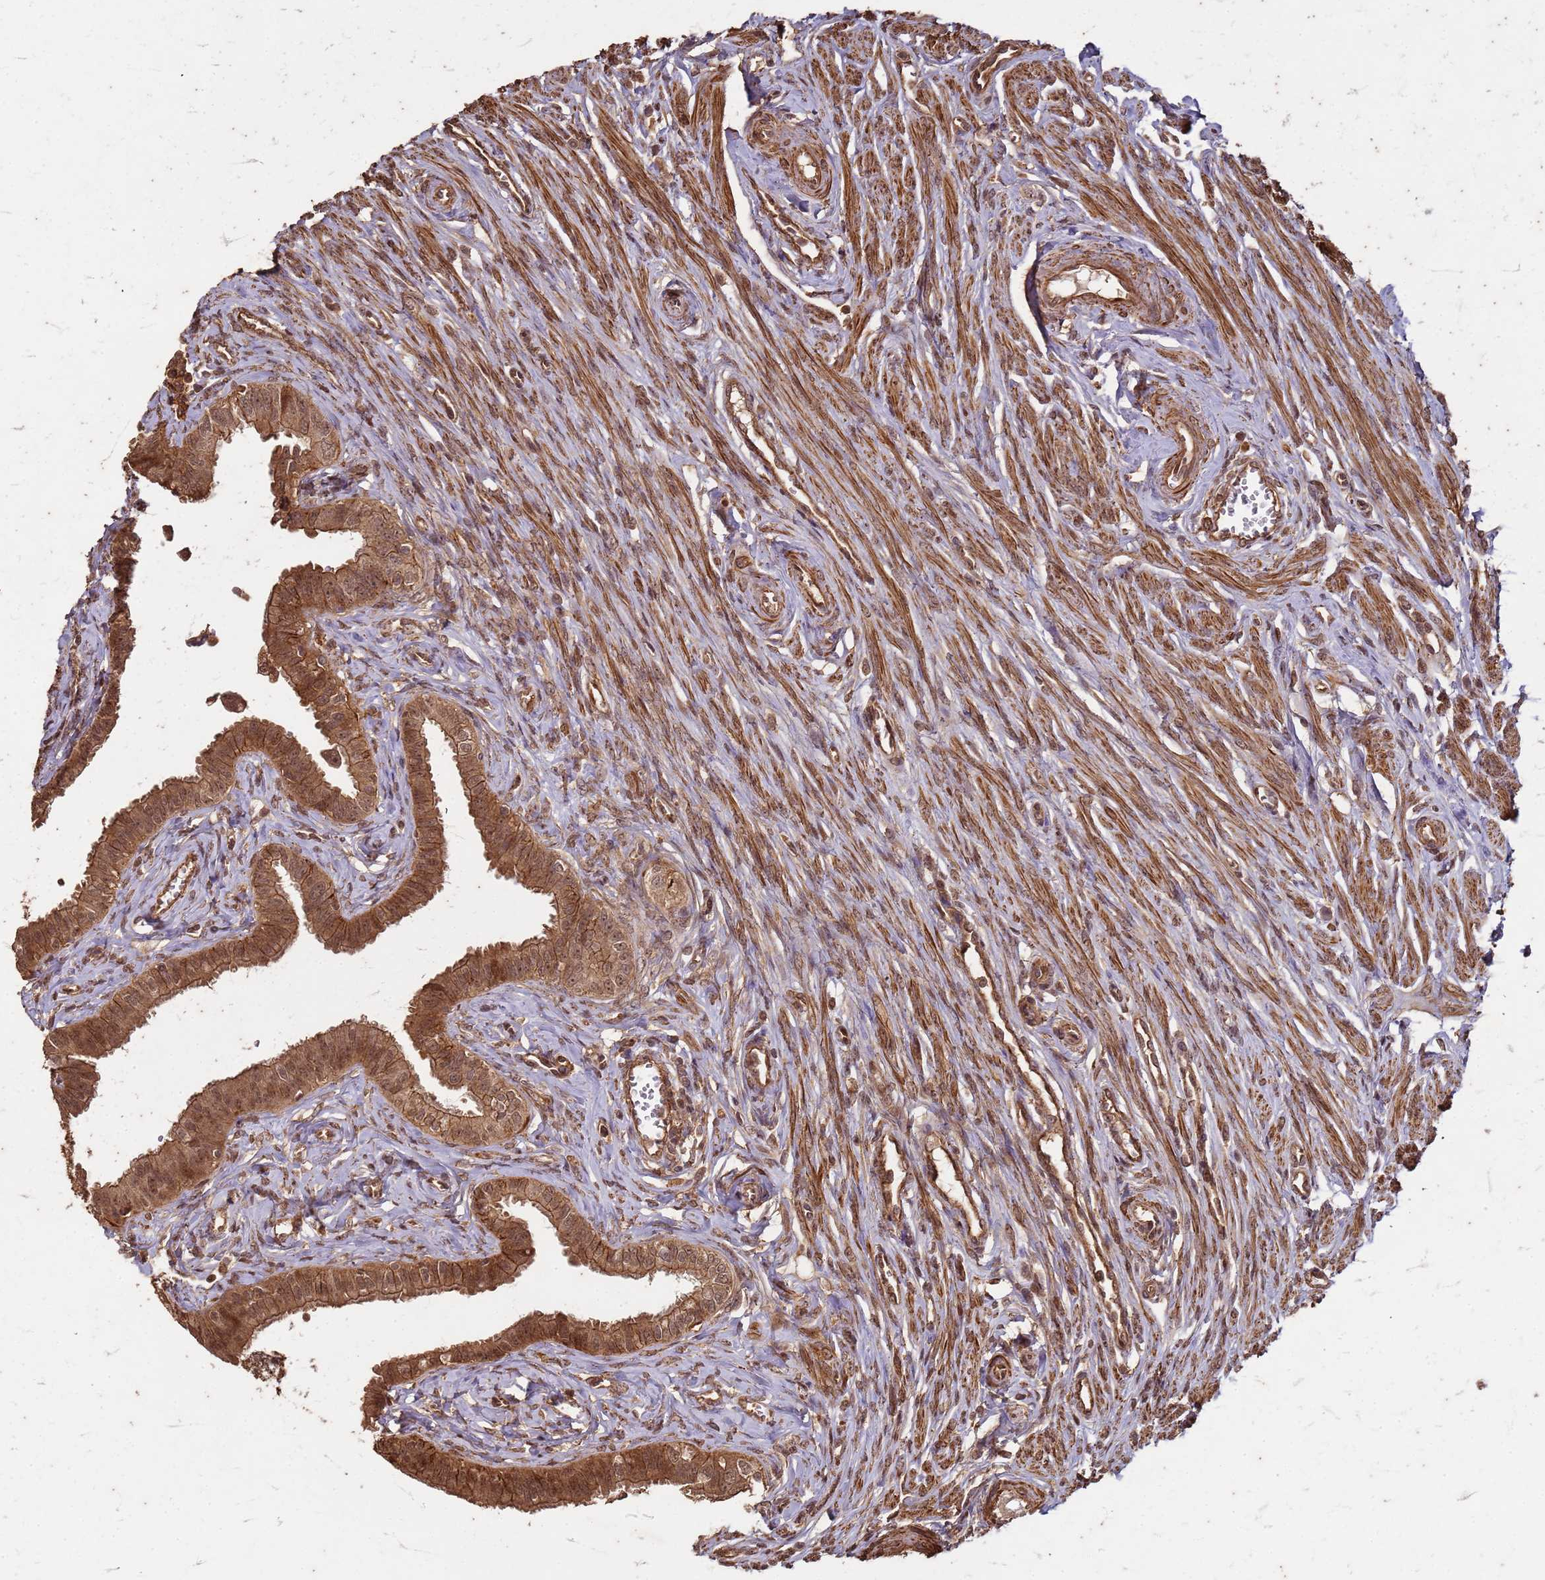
{"staining": {"intensity": "strong", "quantity": ">75%", "location": "cytoplasmic/membranous,nuclear"}, "tissue": "fallopian tube", "cell_type": "Glandular cells", "image_type": "normal", "snomed": [{"axis": "morphology", "description": "Normal tissue, NOS"}, {"axis": "morphology", "description": "Carcinoma, NOS"}, {"axis": "topography", "description": "Fallopian tube"}, {"axis": "topography", "description": "Ovary"}], "caption": "A brown stain labels strong cytoplasmic/membranous,nuclear expression of a protein in glandular cells of normal human fallopian tube. (brown staining indicates protein expression, while blue staining denotes nuclei).", "gene": "KIF26A", "patient": {"sex": "female", "age": 59}}